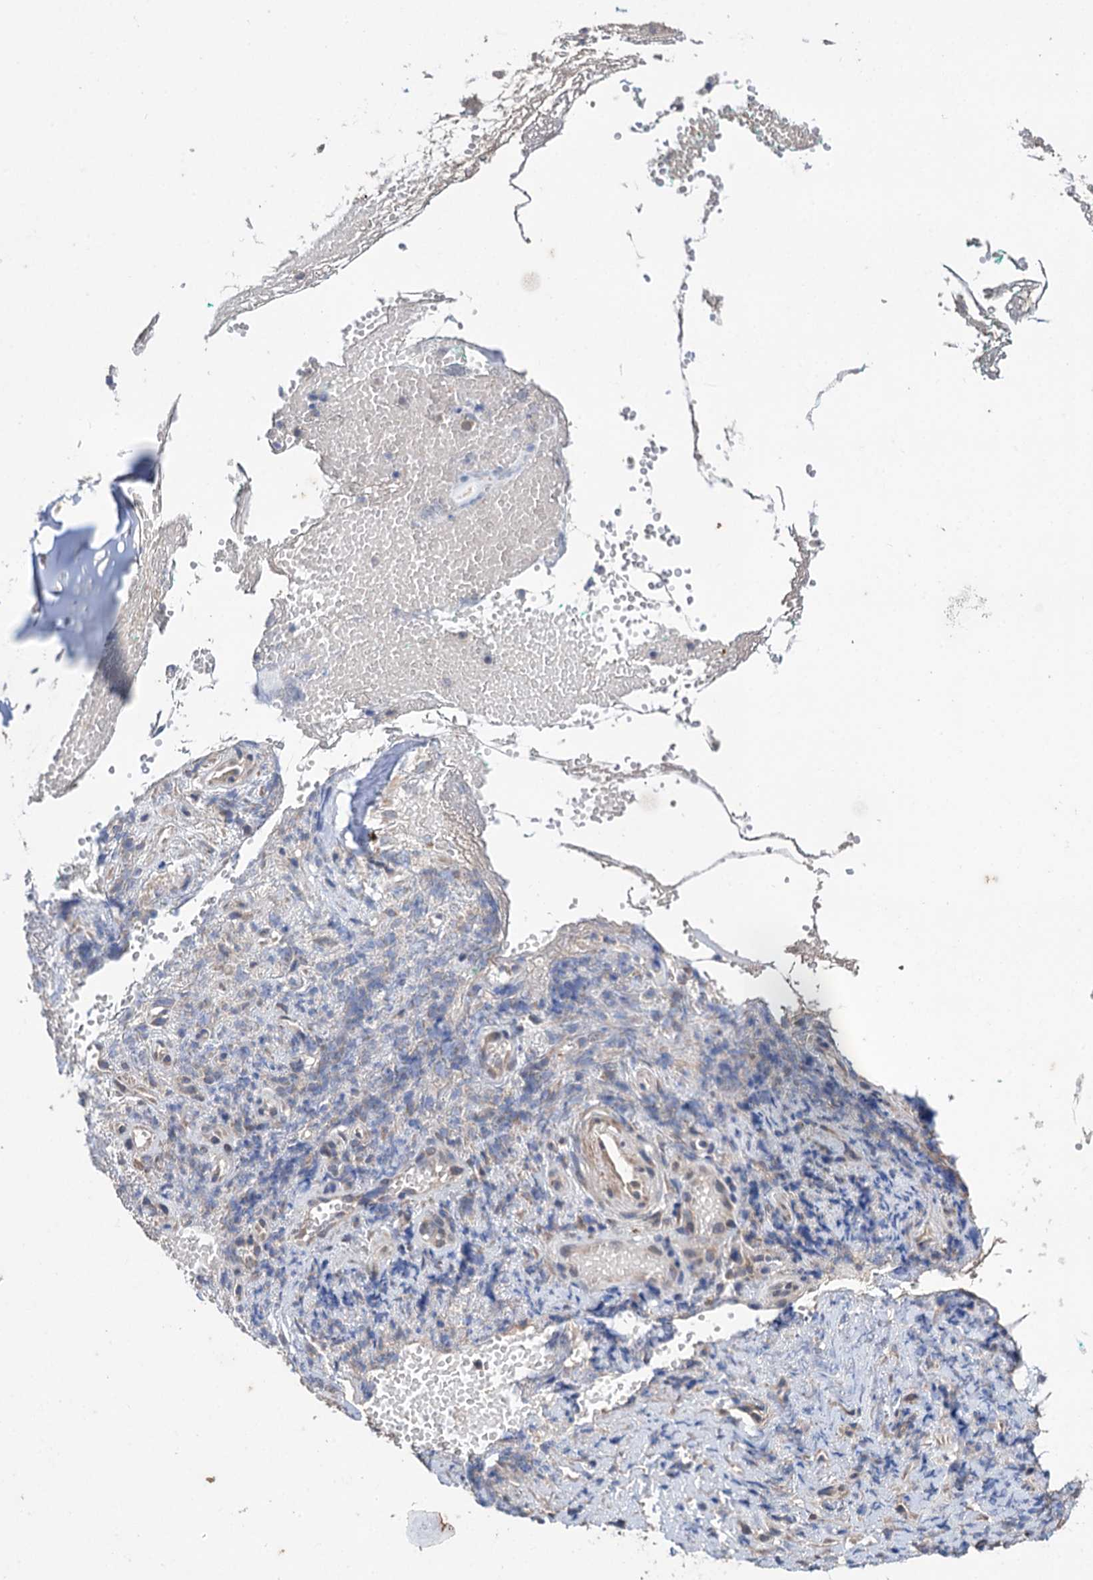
{"staining": {"intensity": "weak", "quantity": "25%-75%", "location": "nuclear"}, "tissue": "adipose tissue", "cell_type": "Adipocytes", "image_type": "normal", "snomed": [{"axis": "morphology", "description": "Normal tissue, NOS"}, {"axis": "morphology", "description": "Basal cell carcinoma"}, {"axis": "topography", "description": "Cartilage tissue"}, {"axis": "topography", "description": "Nasopharynx"}, {"axis": "topography", "description": "Oral tissue"}], "caption": "Protein staining of normal adipose tissue displays weak nuclear staining in approximately 25%-75% of adipocytes. (brown staining indicates protein expression, while blue staining denotes nuclei).", "gene": "CLPB", "patient": {"sex": "female", "age": 77}}